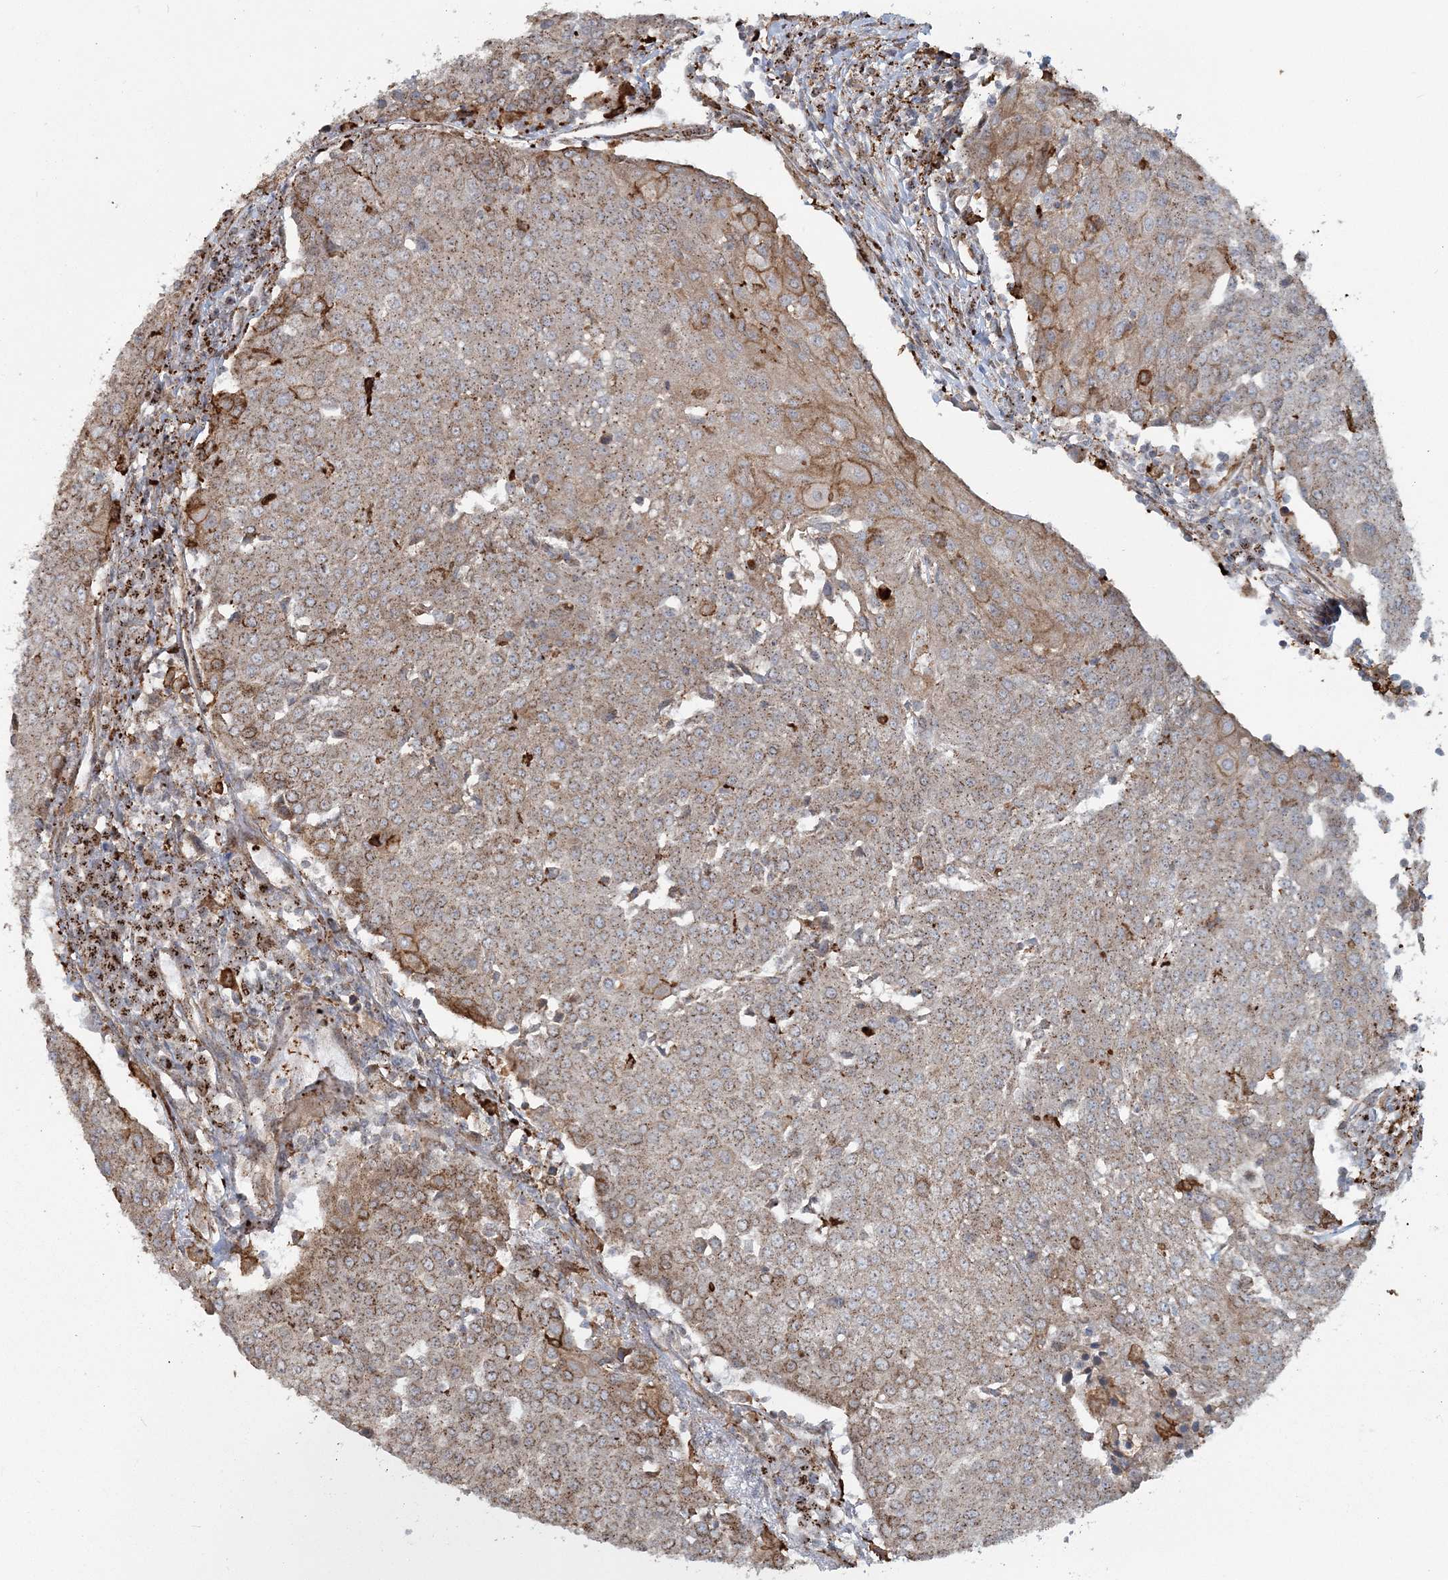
{"staining": {"intensity": "moderate", "quantity": "25%-75%", "location": "cytoplasmic/membranous"}, "tissue": "urothelial cancer", "cell_type": "Tumor cells", "image_type": "cancer", "snomed": [{"axis": "morphology", "description": "Urothelial carcinoma, High grade"}, {"axis": "topography", "description": "Urinary bladder"}], "caption": "Brown immunohistochemical staining in urothelial cancer reveals moderate cytoplasmic/membranous staining in approximately 25%-75% of tumor cells.", "gene": "TRAF3IP2", "patient": {"sex": "female", "age": 85}}